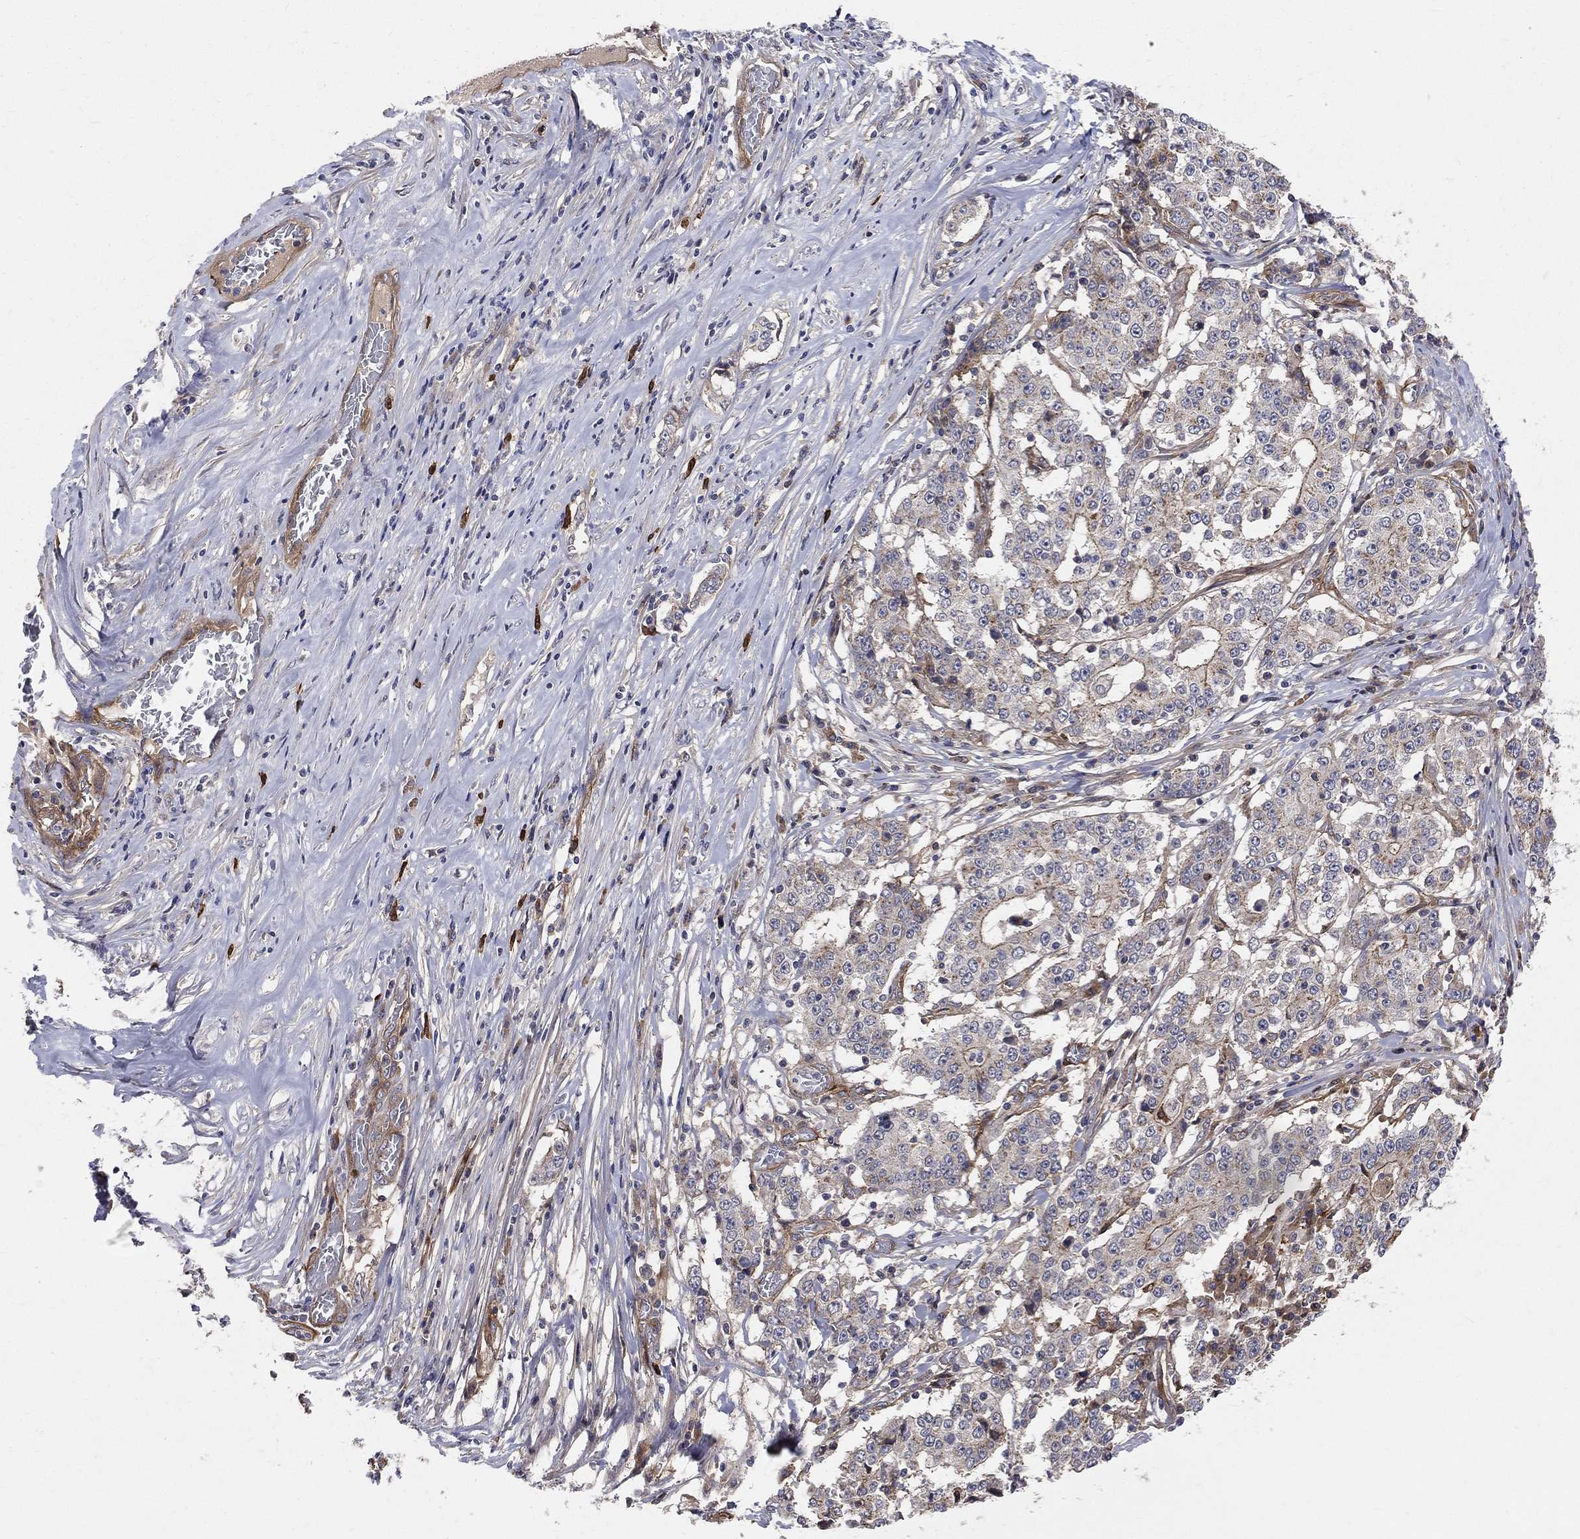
{"staining": {"intensity": "weak", "quantity": "<25%", "location": "cytoplasmic/membranous"}, "tissue": "stomach cancer", "cell_type": "Tumor cells", "image_type": "cancer", "snomed": [{"axis": "morphology", "description": "Adenocarcinoma, NOS"}, {"axis": "topography", "description": "Stomach"}], "caption": "This is an immunohistochemistry histopathology image of human adenocarcinoma (stomach). There is no expression in tumor cells.", "gene": "ENTPD1", "patient": {"sex": "male", "age": 59}}